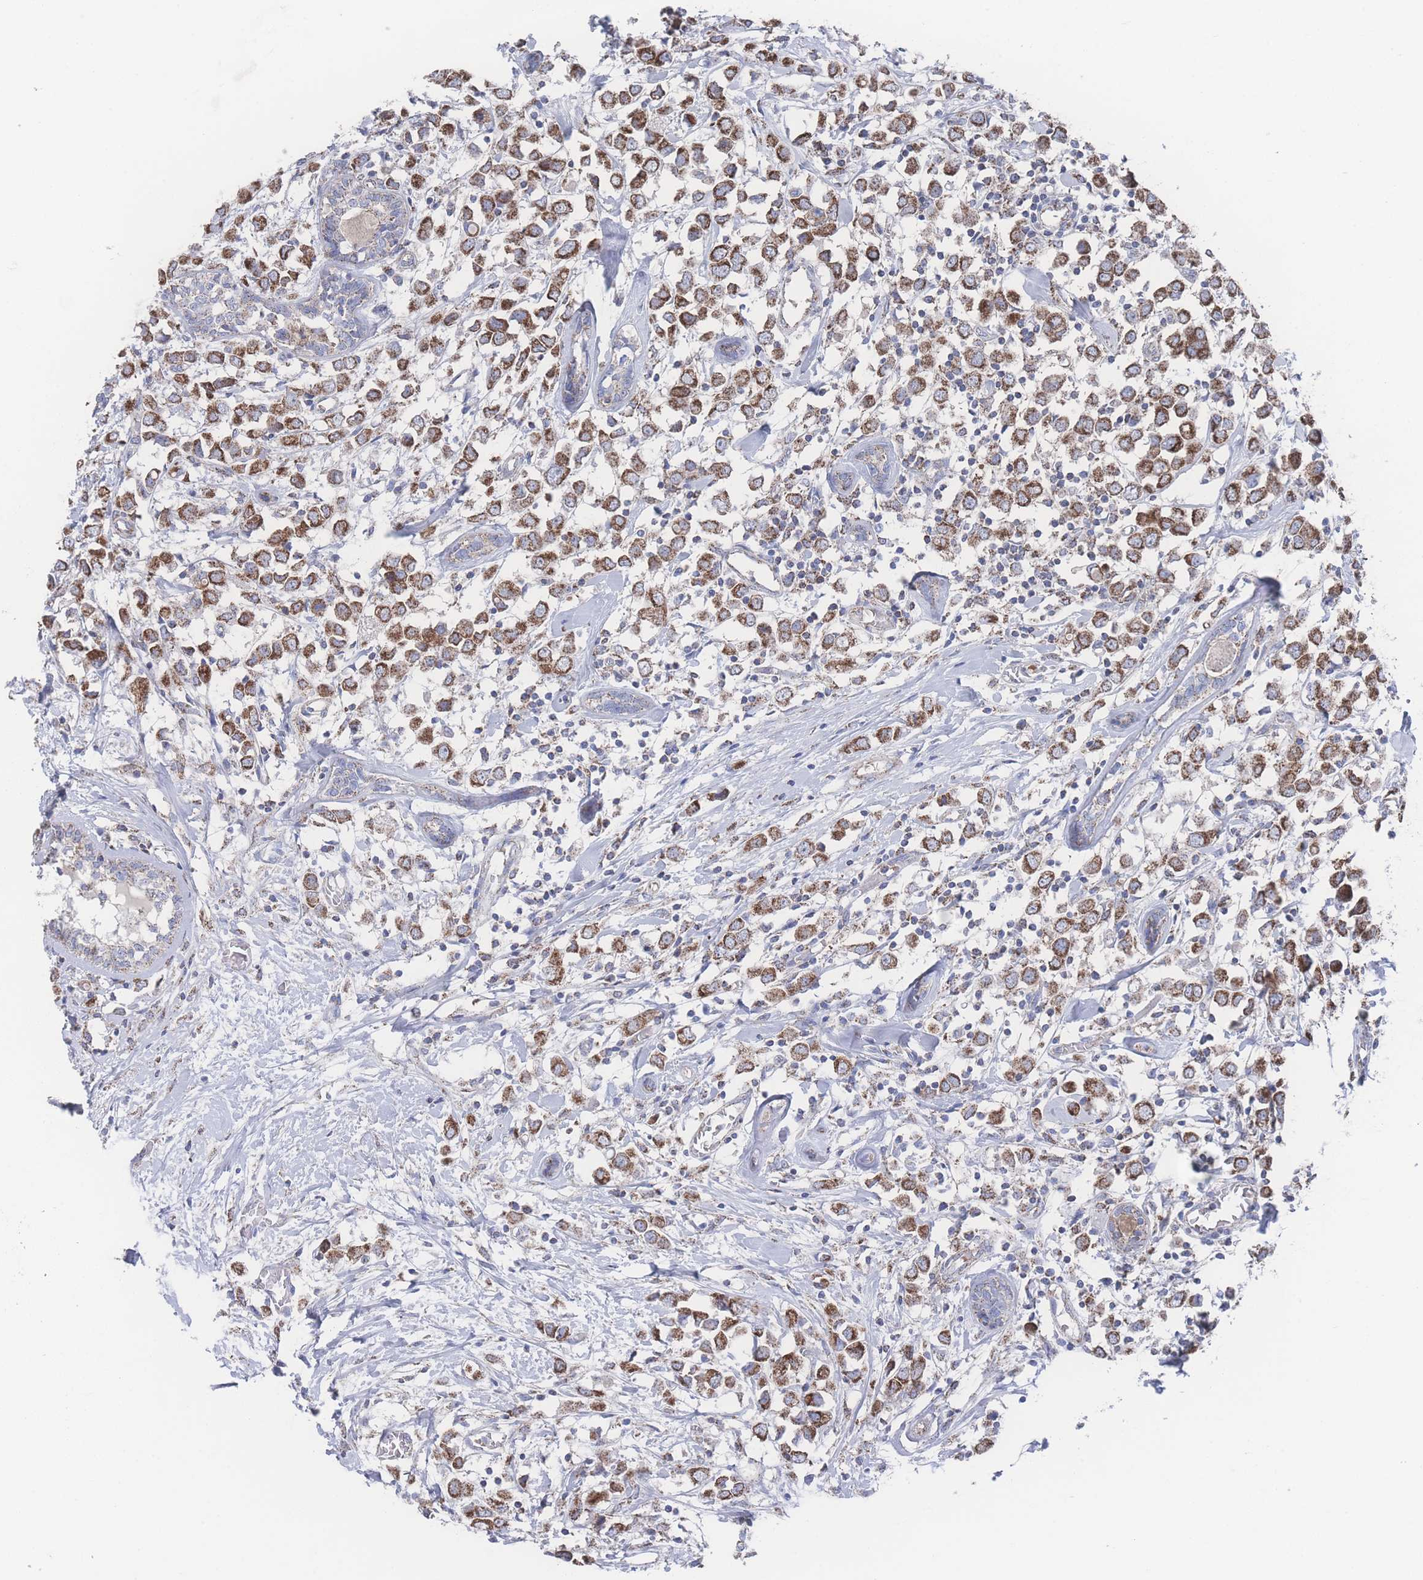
{"staining": {"intensity": "strong", "quantity": ">75%", "location": "cytoplasmic/membranous"}, "tissue": "breast cancer", "cell_type": "Tumor cells", "image_type": "cancer", "snomed": [{"axis": "morphology", "description": "Duct carcinoma"}, {"axis": "topography", "description": "Breast"}], "caption": "Invasive ductal carcinoma (breast) stained with a brown dye reveals strong cytoplasmic/membranous positive expression in approximately >75% of tumor cells.", "gene": "PEX14", "patient": {"sex": "female", "age": 61}}